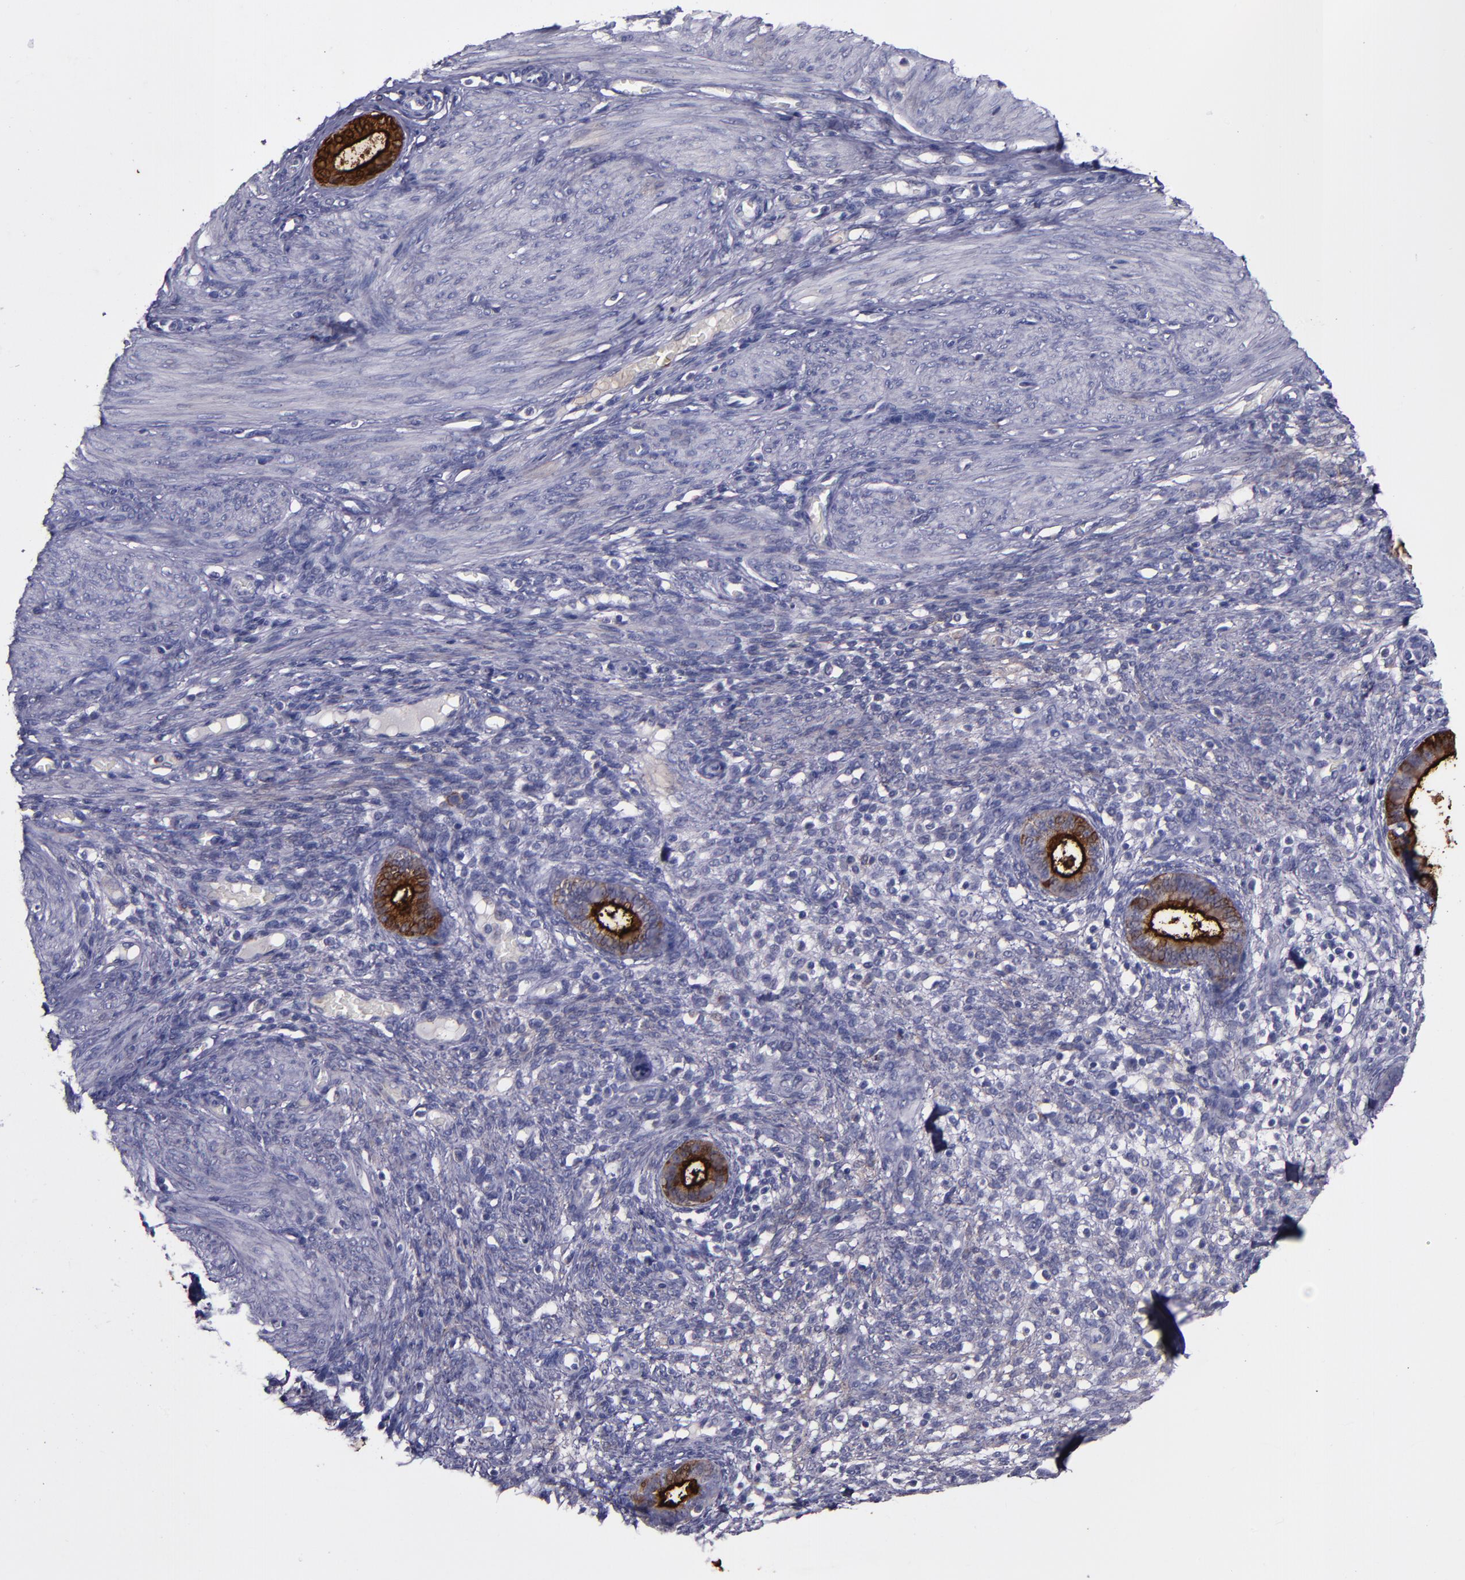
{"staining": {"intensity": "negative", "quantity": "none", "location": "none"}, "tissue": "endometrium", "cell_type": "Cells in endometrial stroma", "image_type": "normal", "snomed": [{"axis": "morphology", "description": "Normal tissue, NOS"}, {"axis": "topography", "description": "Endometrium"}], "caption": "This is an immunohistochemistry (IHC) photomicrograph of normal endometrium. There is no expression in cells in endometrial stroma.", "gene": "MFGE8", "patient": {"sex": "female", "age": 72}}